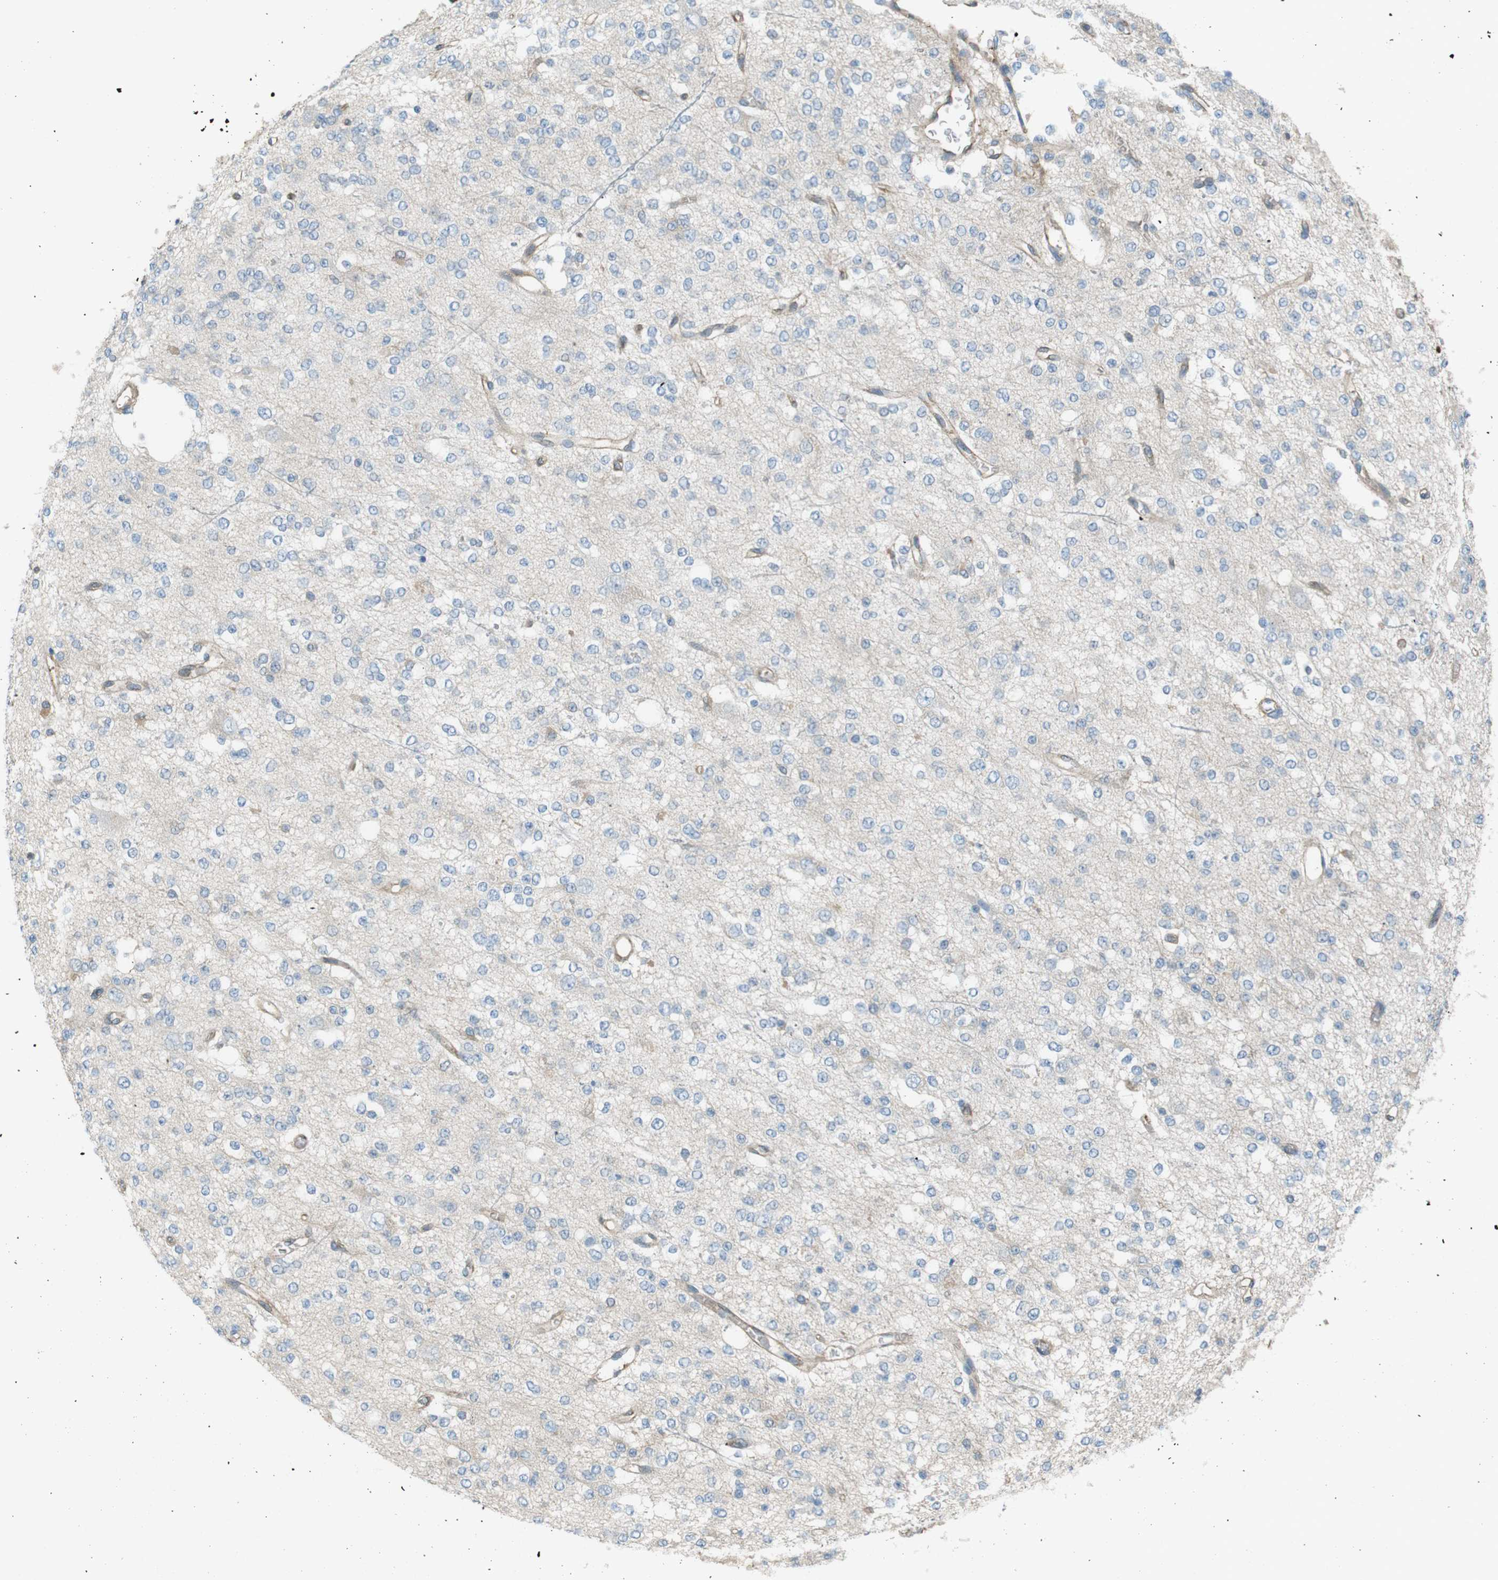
{"staining": {"intensity": "negative", "quantity": "none", "location": "none"}, "tissue": "glioma", "cell_type": "Tumor cells", "image_type": "cancer", "snomed": [{"axis": "morphology", "description": "Glioma, malignant, Low grade"}, {"axis": "topography", "description": "Brain"}], "caption": "A high-resolution image shows immunohistochemistry staining of glioma, which reveals no significant positivity in tumor cells.", "gene": "PEPD", "patient": {"sex": "male", "age": 38}}